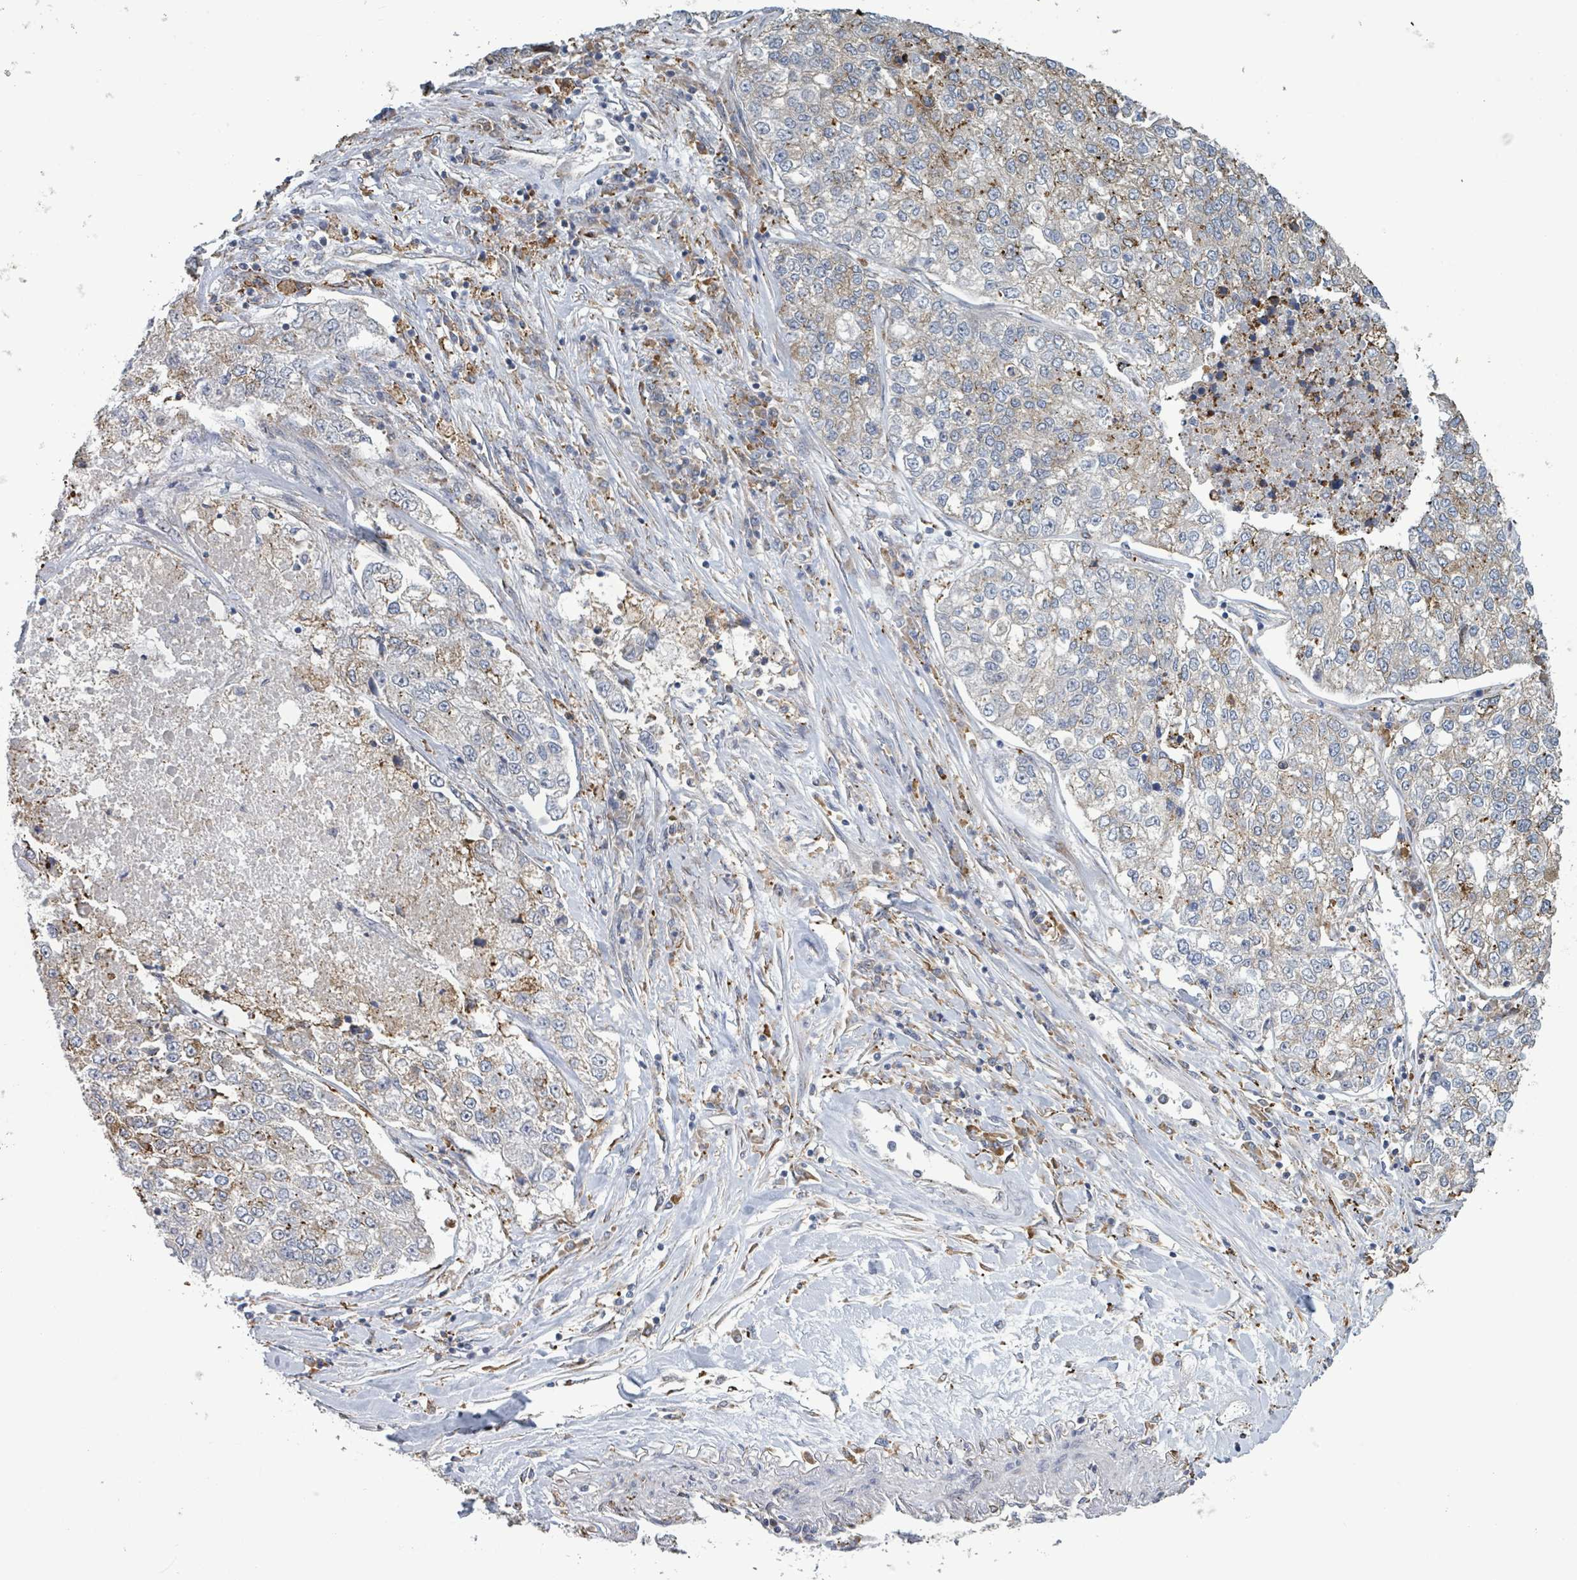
{"staining": {"intensity": "moderate", "quantity": "25%-75%", "location": "cytoplasmic/membranous"}, "tissue": "lung cancer", "cell_type": "Tumor cells", "image_type": "cancer", "snomed": [{"axis": "morphology", "description": "Adenocarcinoma, NOS"}, {"axis": "topography", "description": "Lung"}], "caption": "A brown stain labels moderate cytoplasmic/membranous positivity of a protein in lung adenocarcinoma tumor cells.", "gene": "SHROOM2", "patient": {"sex": "male", "age": 49}}